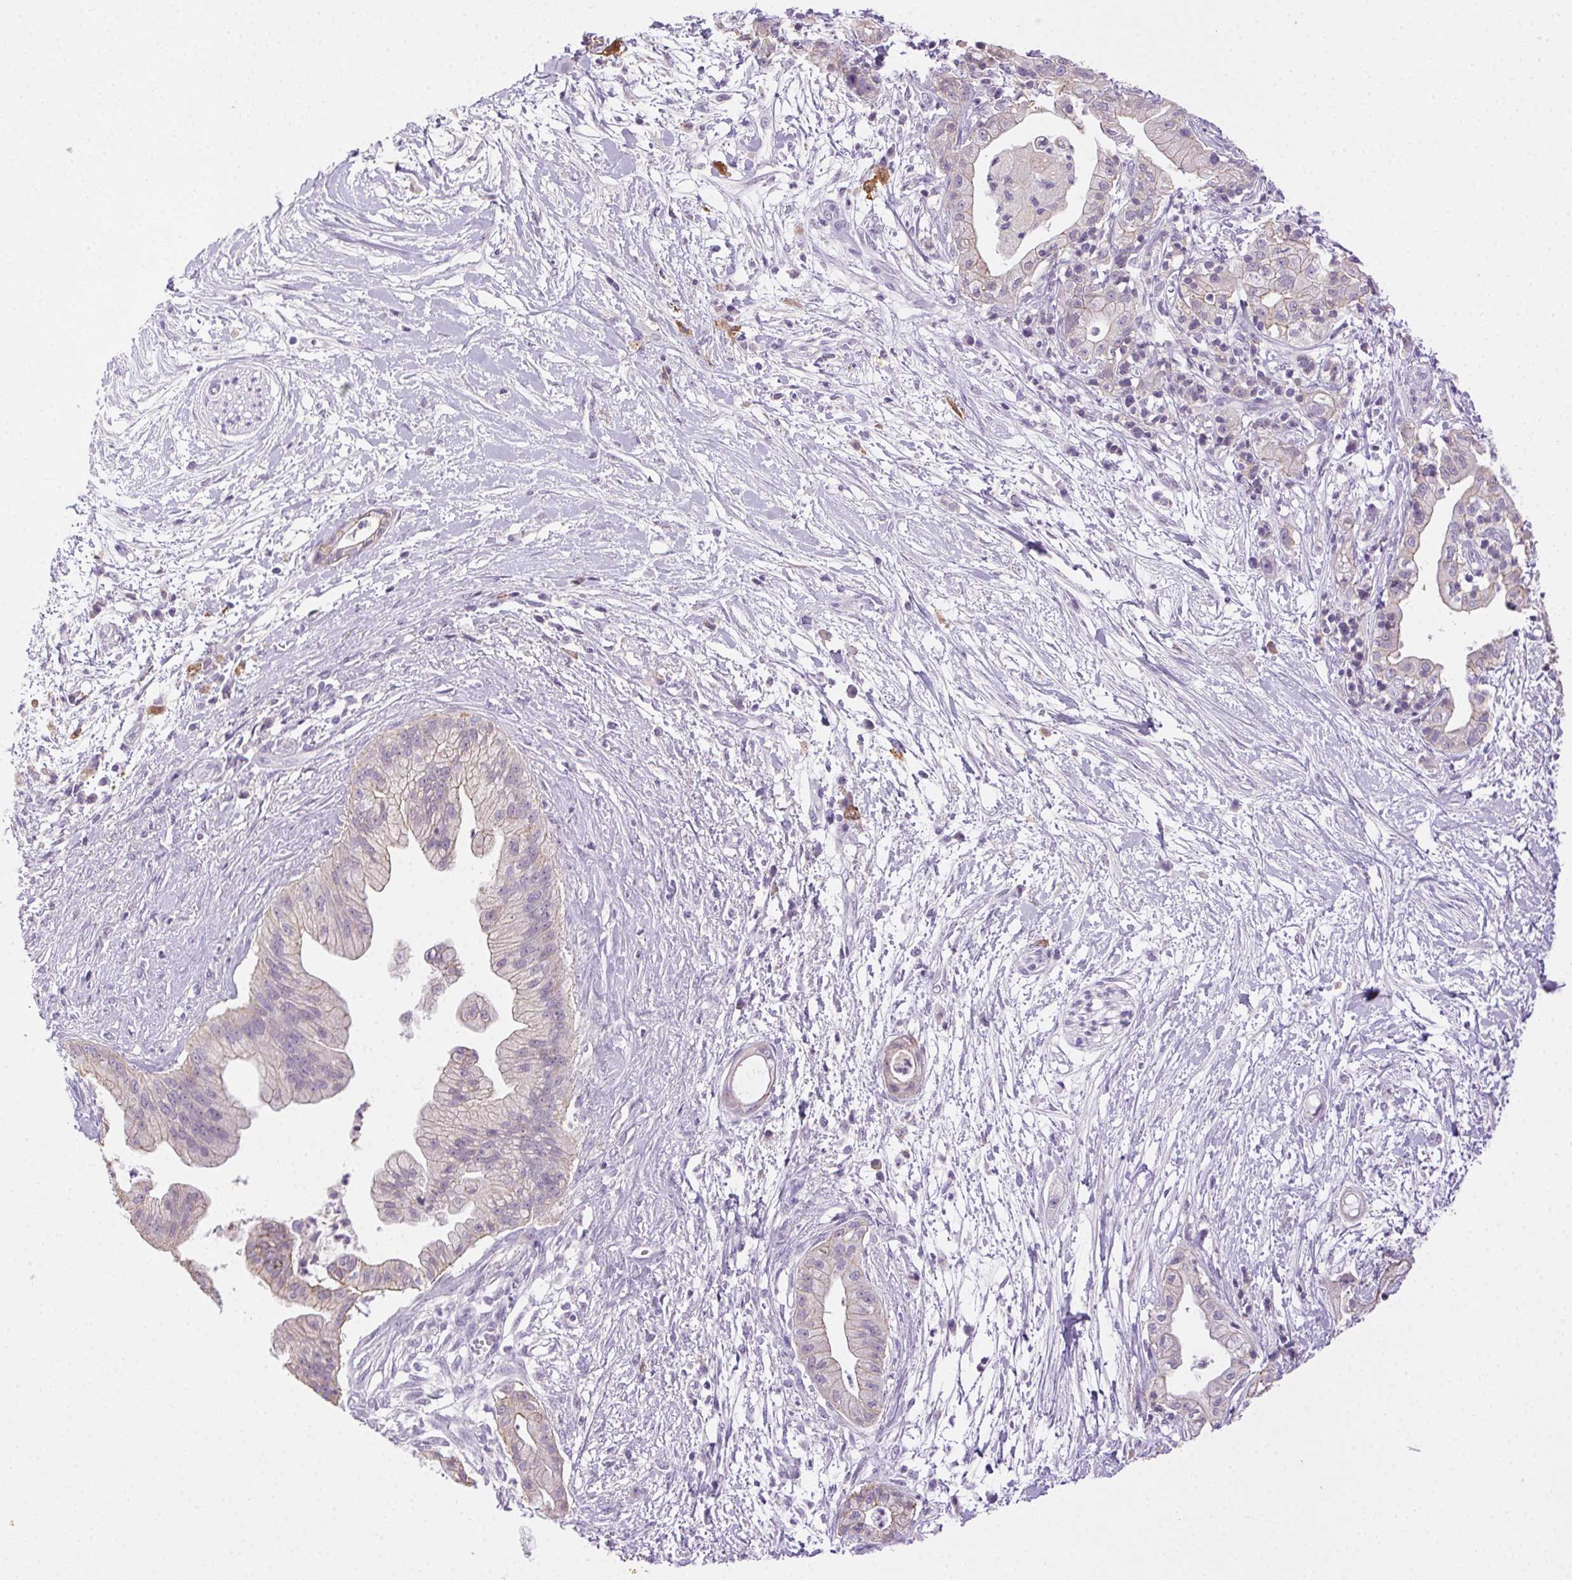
{"staining": {"intensity": "weak", "quantity": "<25%", "location": "cytoplasmic/membranous"}, "tissue": "pancreatic cancer", "cell_type": "Tumor cells", "image_type": "cancer", "snomed": [{"axis": "morphology", "description": "Normal tissue, NOS"}, {"axis": "morphology", "description": "Adenocarcinoma, NOS"}, {"axis": "topography", "description": "Lymph node"}, {"axis": "topography", "description": "Pancreas"}], "caption": "IHC photomicrograph of neoplastic tissue: pancreatic adenocarcinoma stained with DAB exhibits no significant protein positivity in tumor cells.", "gene": "CLDN10", "patient": {"sex": "female", "age": 58}}